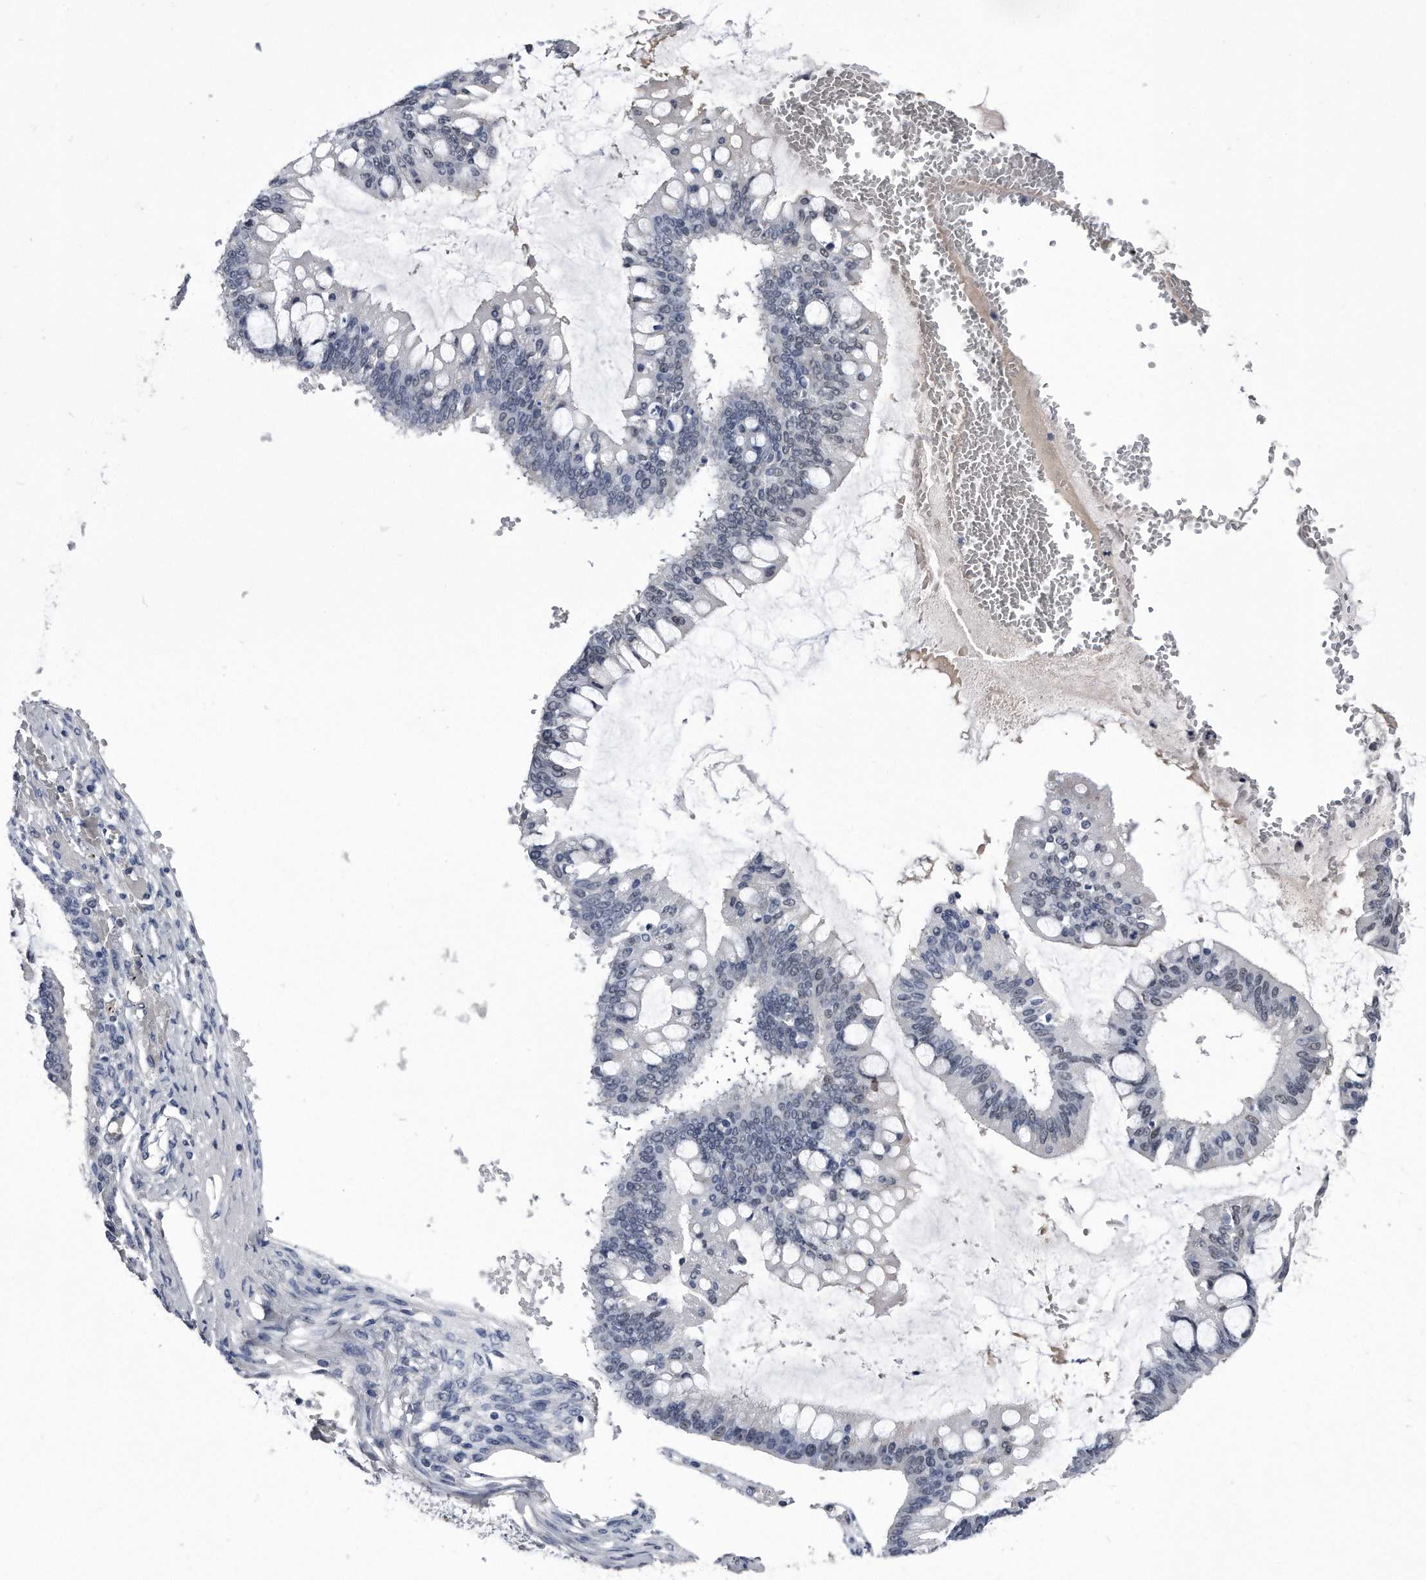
{"staining": {"intensity": "negative", "quantity": "none", "location": "none"}, "tissue": "ovarian cancer", "cell_type": "Tumor cells", "image_type": "cancer", "snomed": [{"axis": "morphology", "description": "Cystadenocarcinoma, mucinous, NOS"}, {"axis": "topography", "description": "Ovary"}], "caption": "Tumor cells are negative for protein expression in human ovarian cancer (mucinous cystadenocarcinoma).", "gene": "KCTD8", "patient": {"sex": "female", "age": 73}}